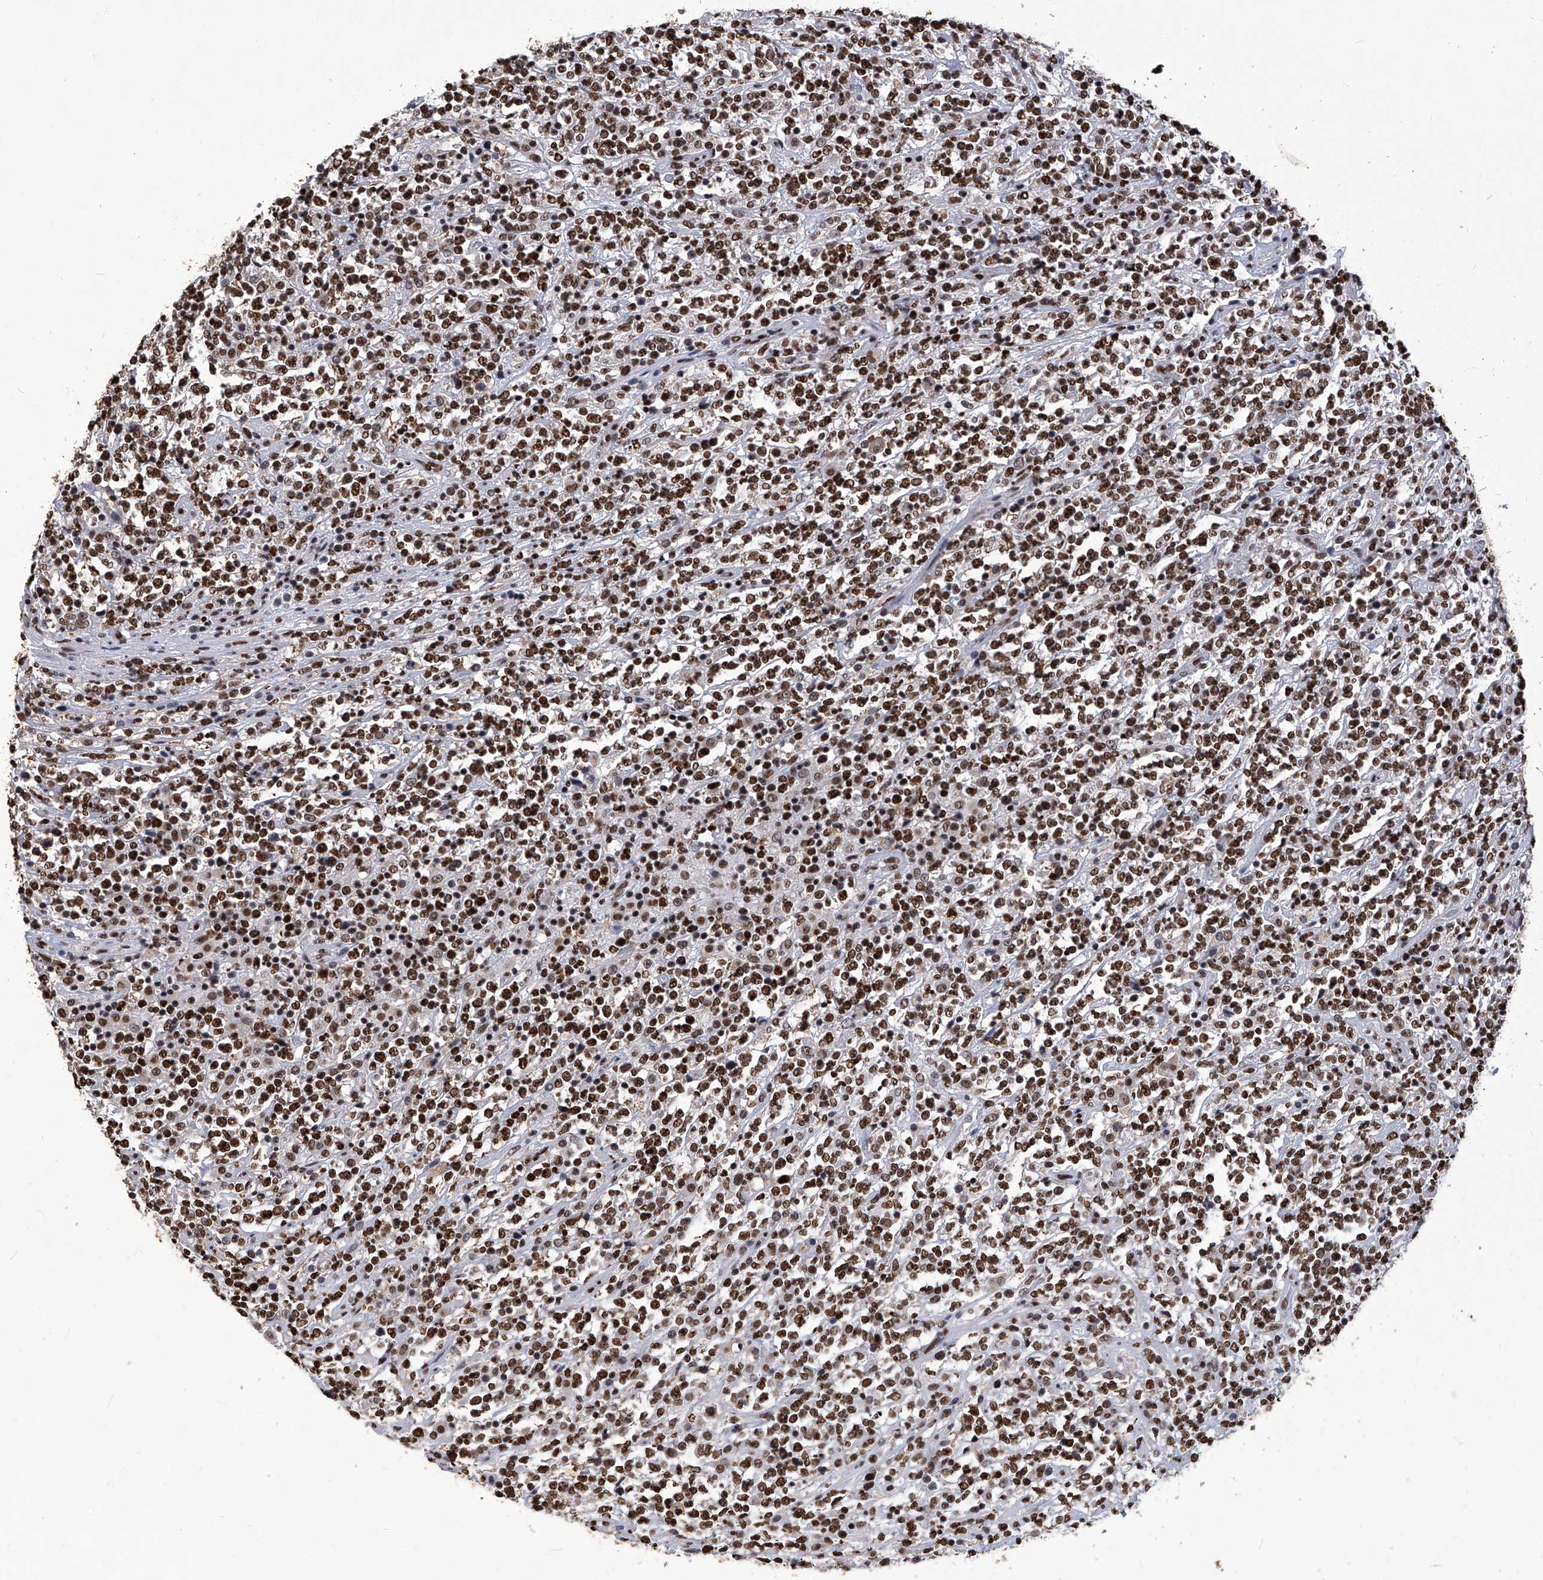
{"staining": {"intensity": "strong", "quantity": ">75%", "location": "nuclear"}, "tissue": "lymphoma", "cell_type": "Tumor cells", "image_type": "cancer", "snomed": [{"axis": "morphology", "description": "Malignant lymphoma, non-Hodgkin's type, High grade"}, {"axis": "topography", "description": "Soft tissue"}], "caption": "IHC staining of high-grade malignant lymphoma, non-Hodgkin's type, which reveals high levels of strong nuclear positivity in approximately >75% of tumor cells indicating strong nuclear protein positivity. The staining was performed using DAB (3,3'-diaminobenzidine) (brown) for protein detection and nuclei were counterstained in hematoxylin (blue).", "gene": "HBP1", "patient": {"sex": "male", "age": 18}}